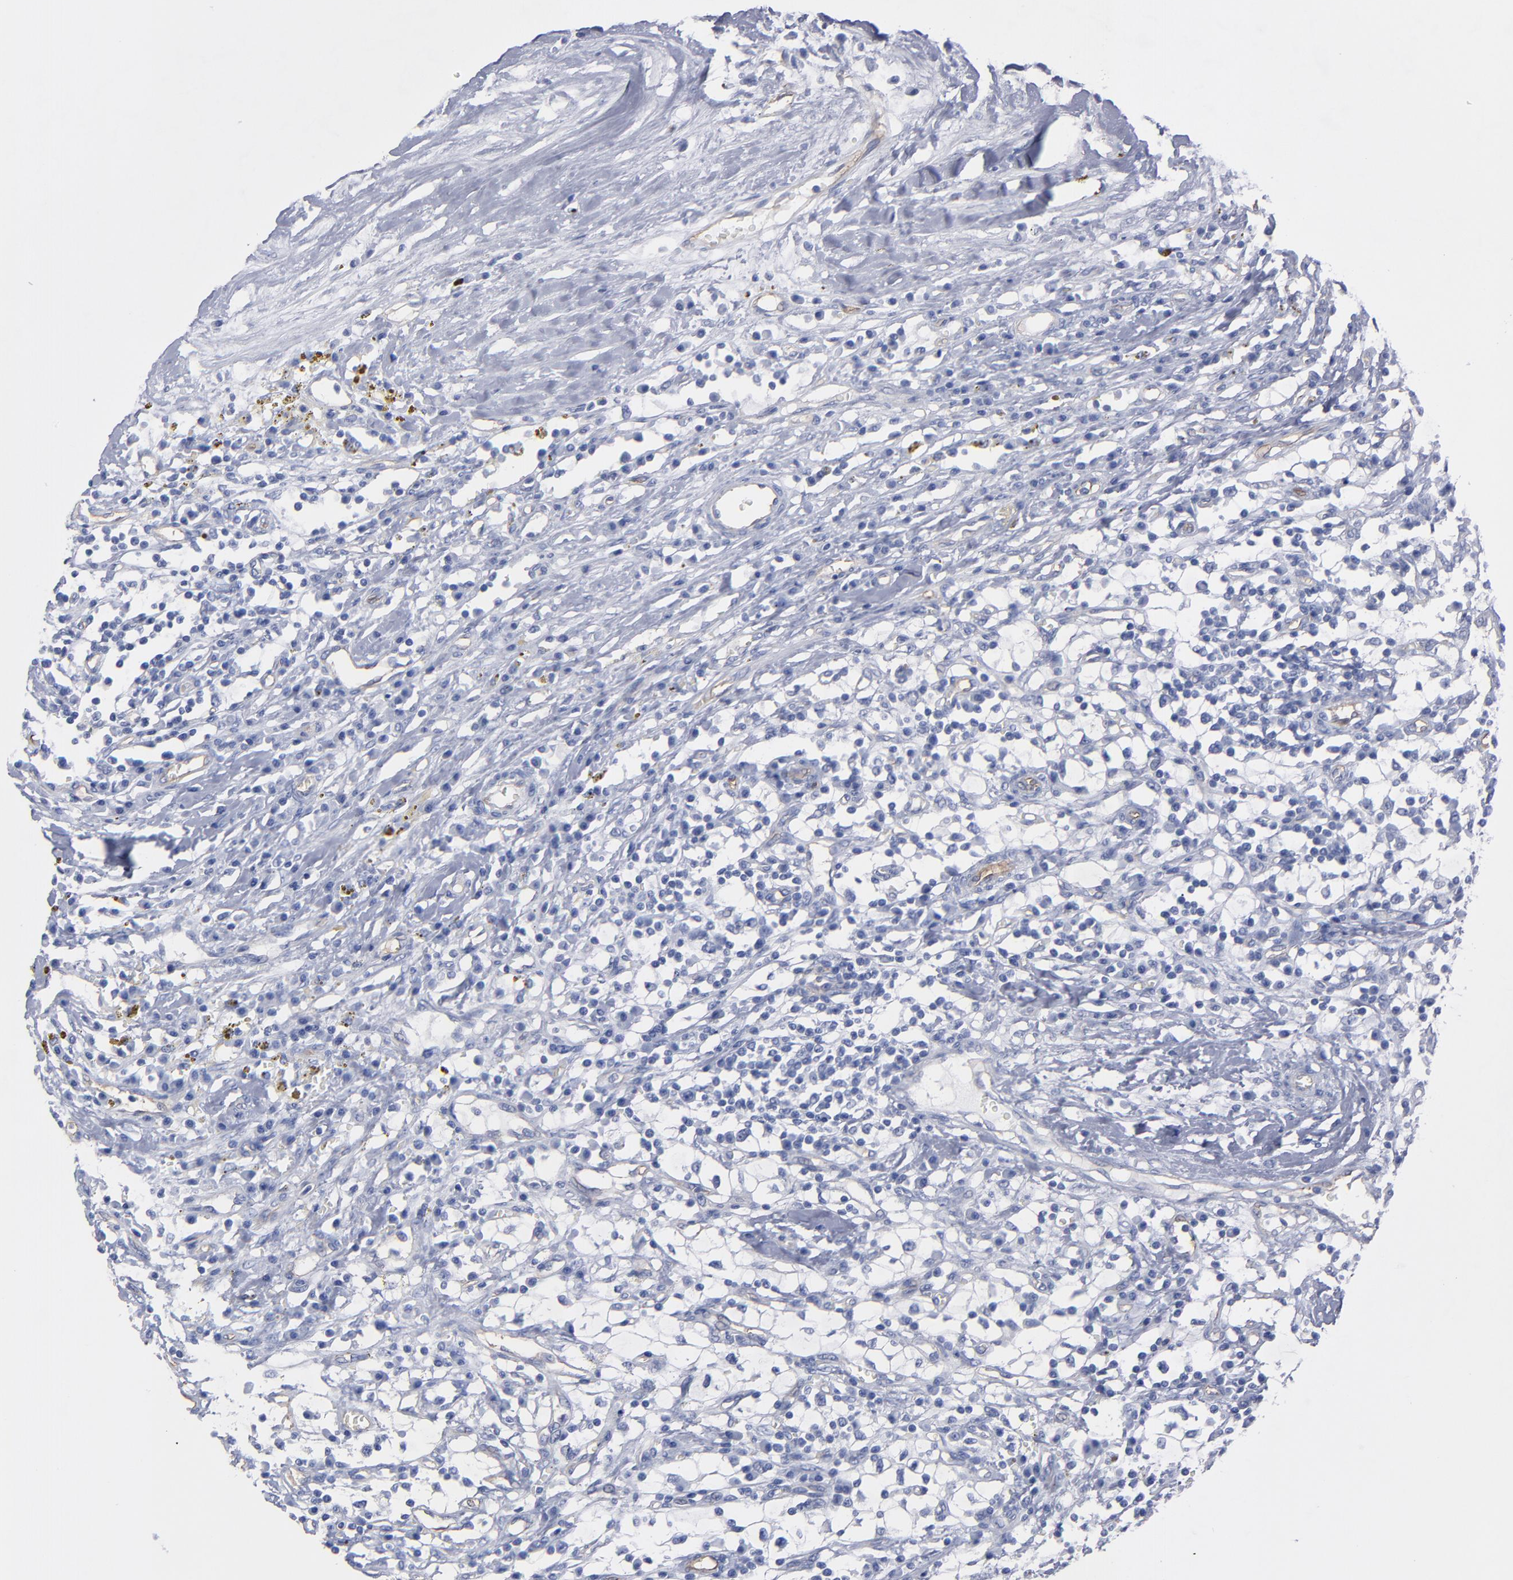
{"staining": {"intensity": "negative", "quantity": "none", "location": "none"}, "tissue": "renal cancer", "cell_type": "Tumor cells", "image_type": "cancer", "snomed": [{"axis": "morphology", "description": "Adenocarcinoma, NOS"}, {"axis": "topography", "description": "Kidney"}], "caption": "An immunohistochemistry (IHC) micrograph of adenocarcinoma (renal) is shown. There is no staining in tumor cells of adenocarcinoma (renal).", "gene": "TM4SF1", "patient": {"sex": "male", "age": 82}}